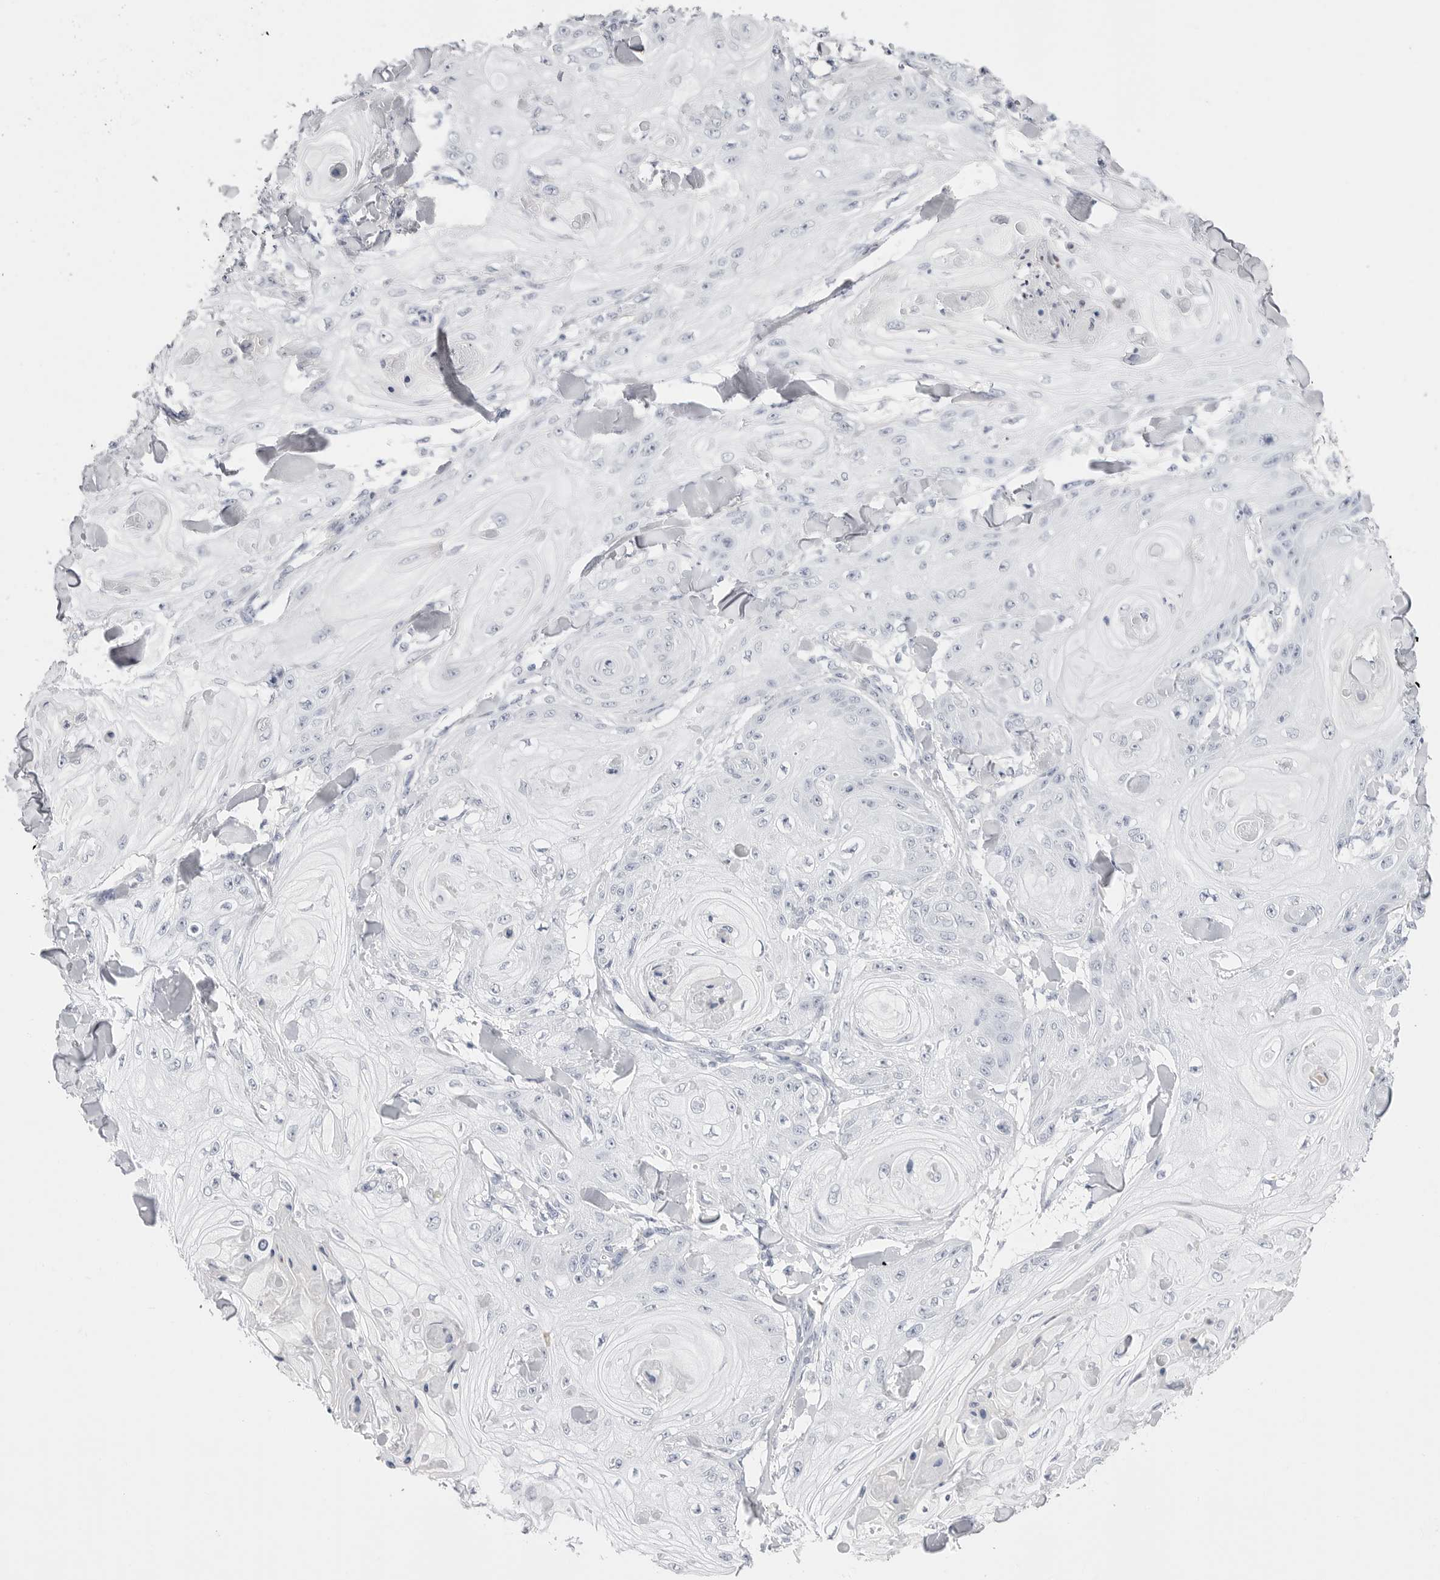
{"staining": {"intensity": "negative", "quantity": "none", "location": "none"}, "tissue": "skin cancer", "cell_type": "Tumor cells", "image_type": "cancer", "snomed": [{"axis": "morphology", "description": "Squamous cell carcinoma, NOS"}, {"axis": "topography", "description": "Skin"}], "caption": "This is an immunohistochemistry histopathology image of squamous cell carcinoma (skin). There is no staining in tumor cells.", "gene": "TSSK1B", "patient": {"sex": "male", "age": 74}}